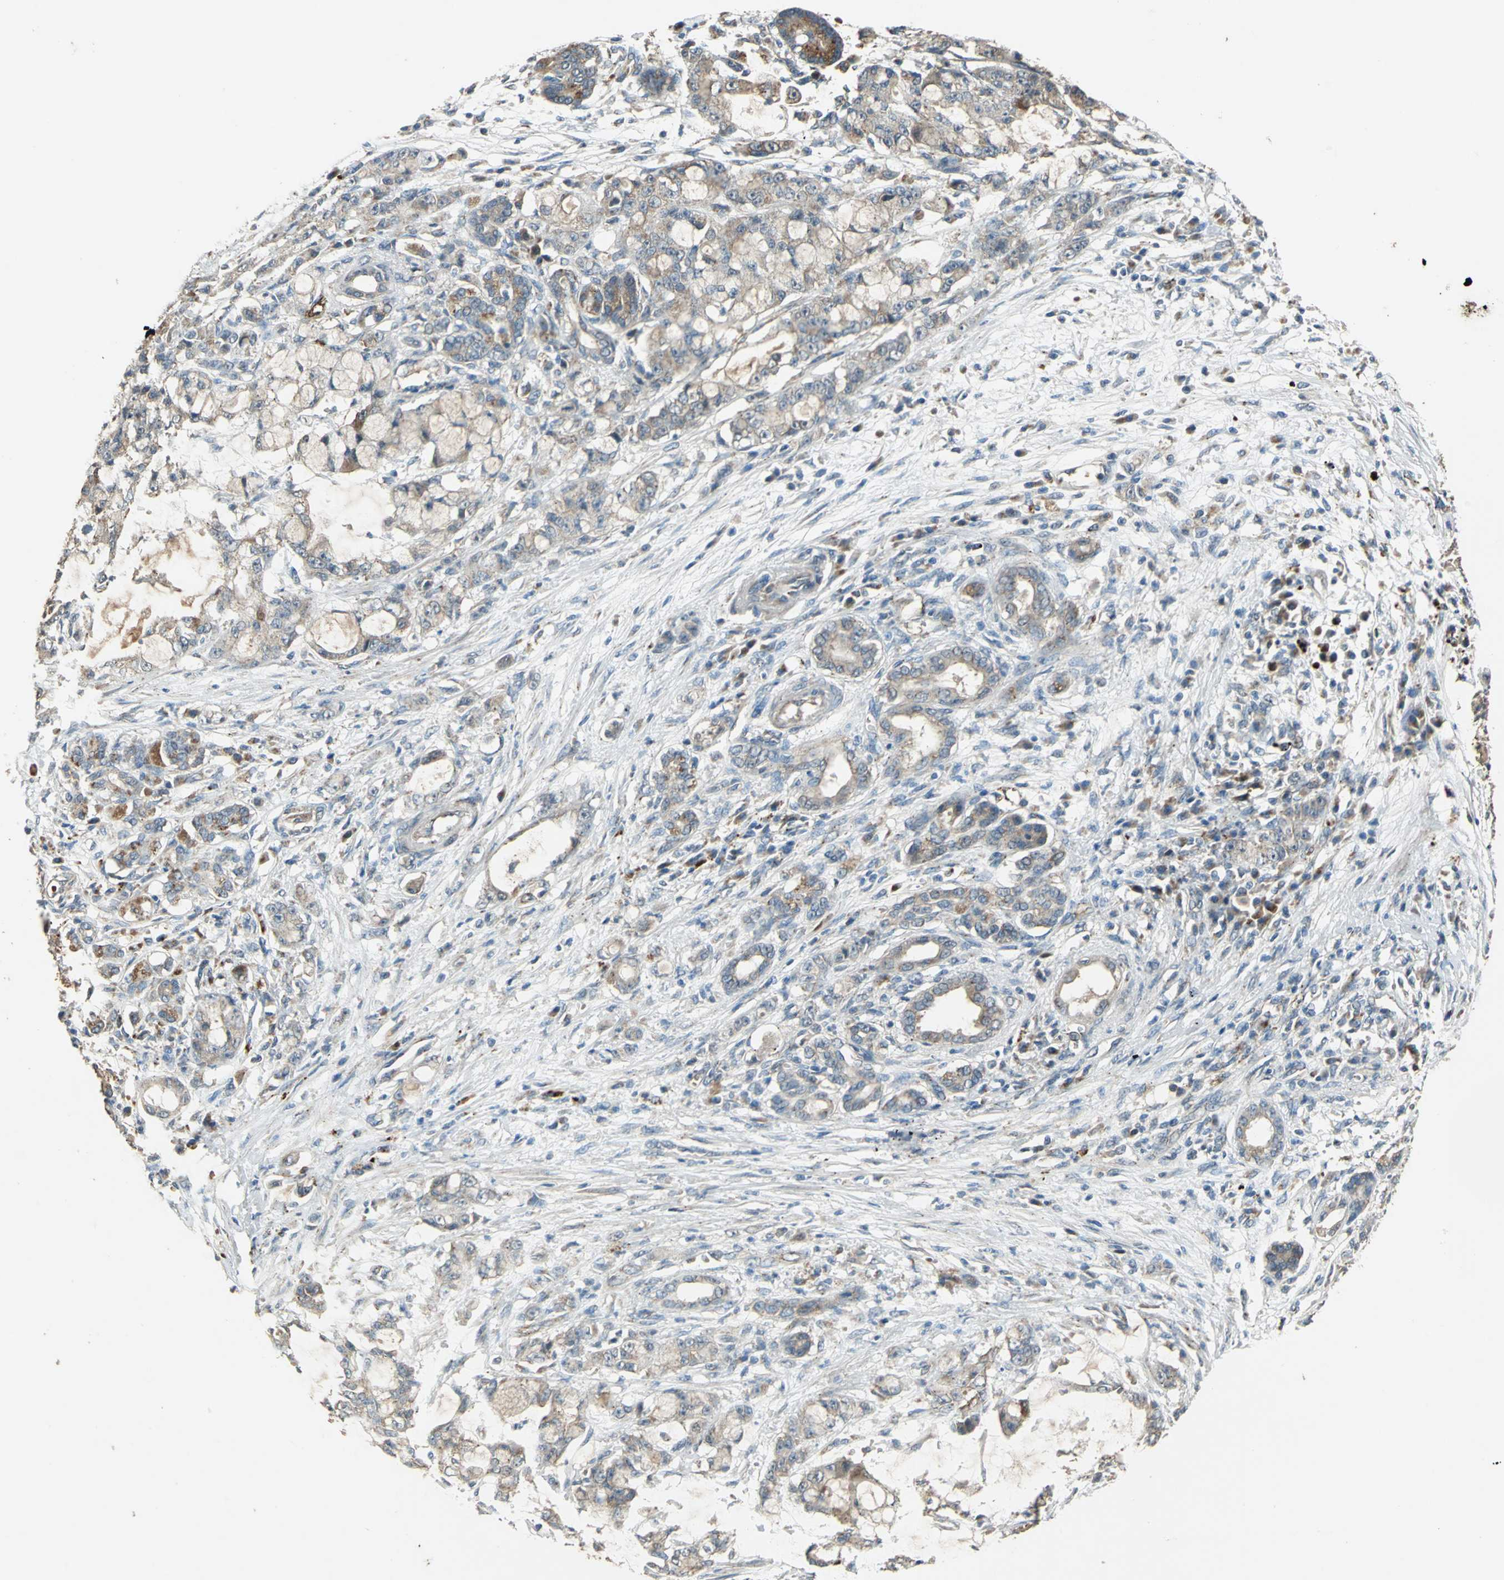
{"staining": {"intensity": "moderate", "quantity": ">75%", "location": "cytoplasmic/membranous"}, "tissue": "pancreatic cancer", "cell_type": "Tumor cells", "image_type": "cancer", "snomed": [{"axis": "morphology", "description": "Adenocarcinoma, NOS"}, {"axis": "topography", "description": "Pancreas"}], "caption": "High-magnification brightfield microscopy of pancreatic cancer (adenocarcinoma) stained with DAB (brown) and counterstained with hematoxylin (blue). tumor cells exhibit moderate cytoplasmic/membranous expression is seen in about>75% of cells.", "gene": "POLRMT", "patient": {"sex": "female", "age": 73}}